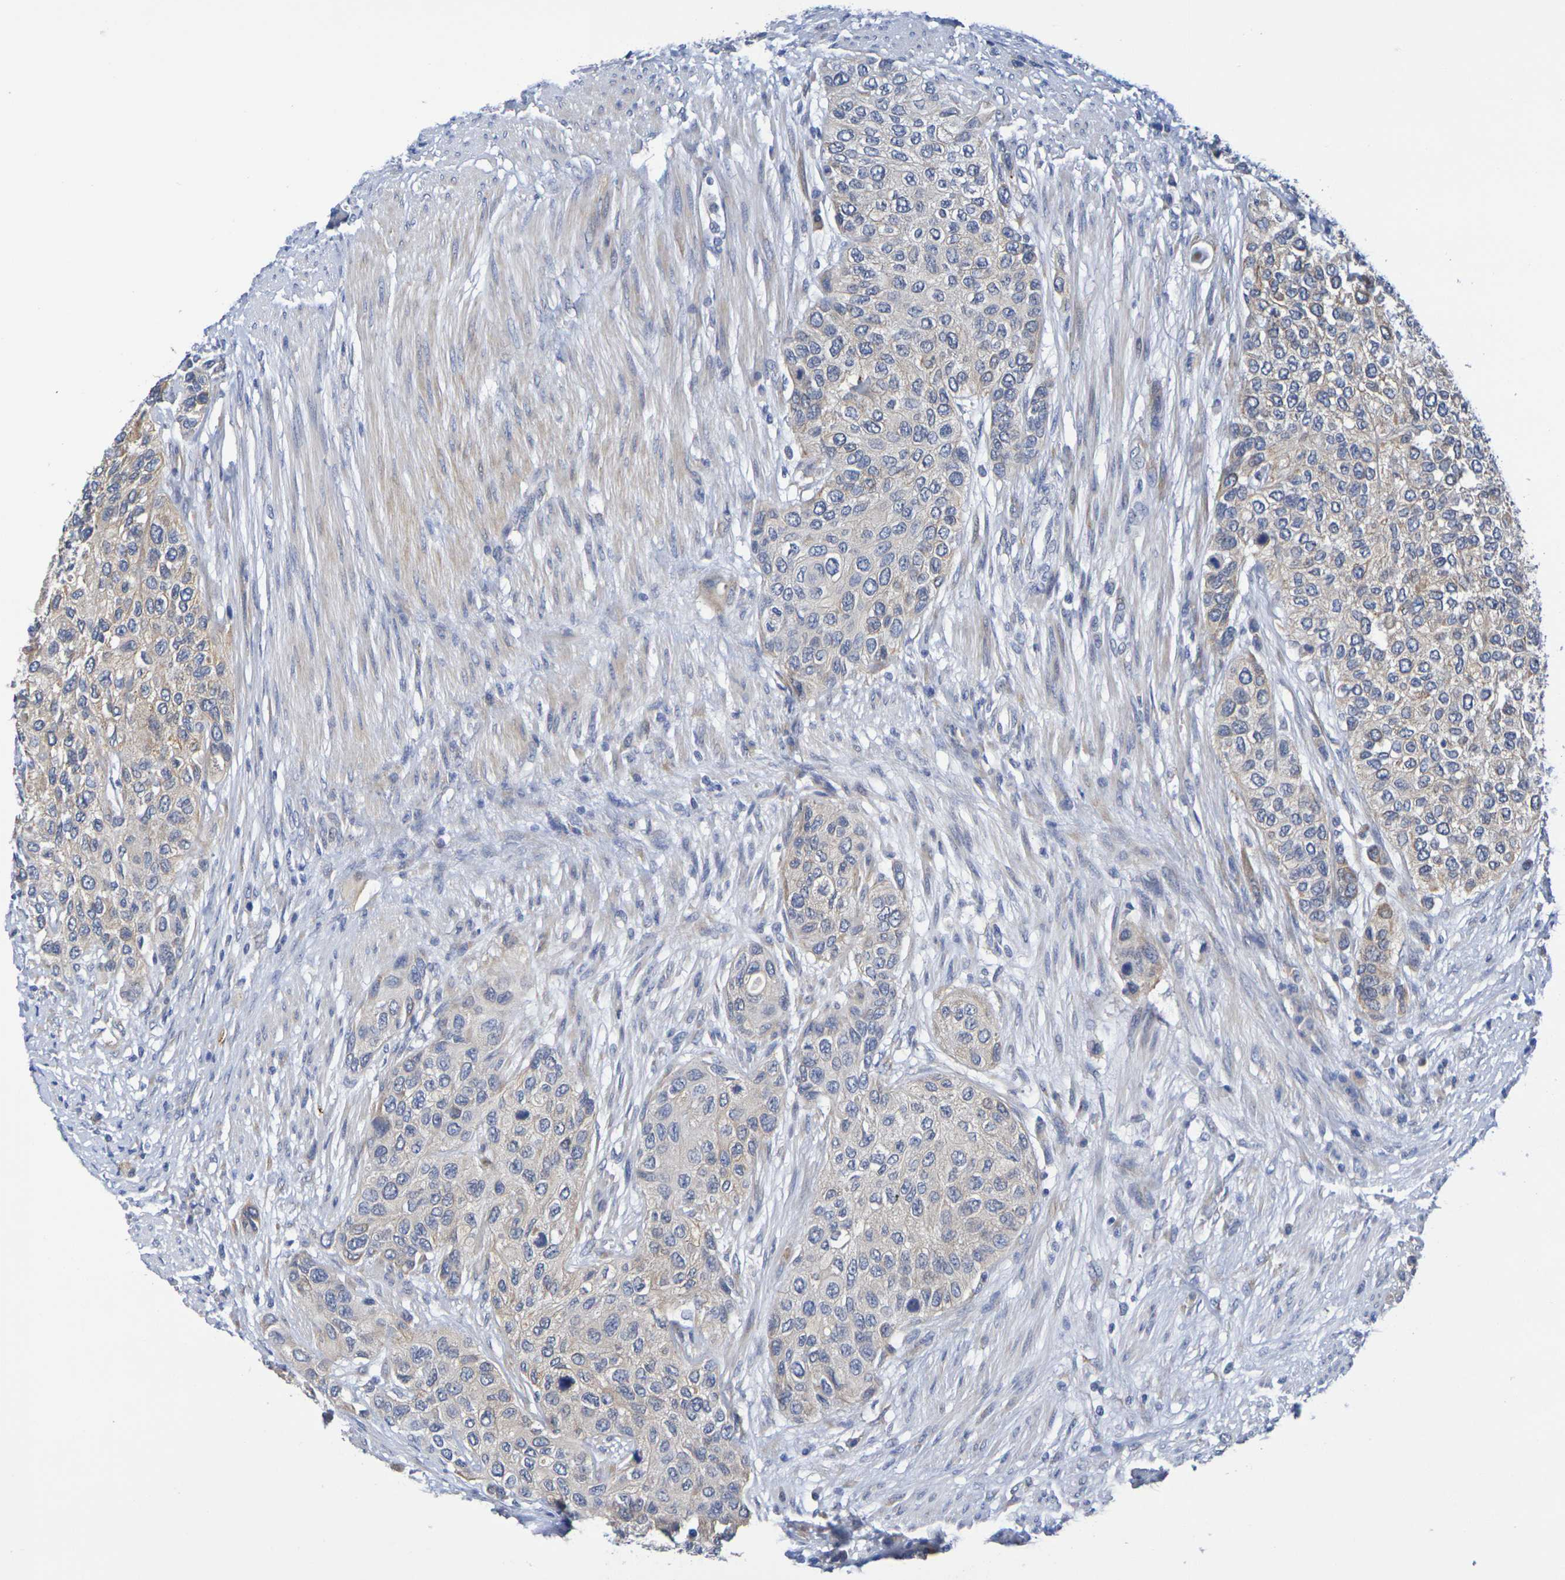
{"staining": {"intensity": "weak", "quantity": ">75%", "location": "cytoplasmic/membranous"}, "tissue": "urothelial cancer", "cell_type": "Tumor cells", "image_type": "cancer", "snomed": [{"axis": "morphology", "description": "Urothelial carcinoma, High grade"}, {"axis": "topography", "description": "Urinary bladder"}], "caption": "About >75% of tumor cells in human urothelial cancer show weak cytoplasmic/membranous protein positivity as visualized by brown immunohistochemical staining.", "gene": "SDC4", "patient": {"sex": "female", "age": 56}}